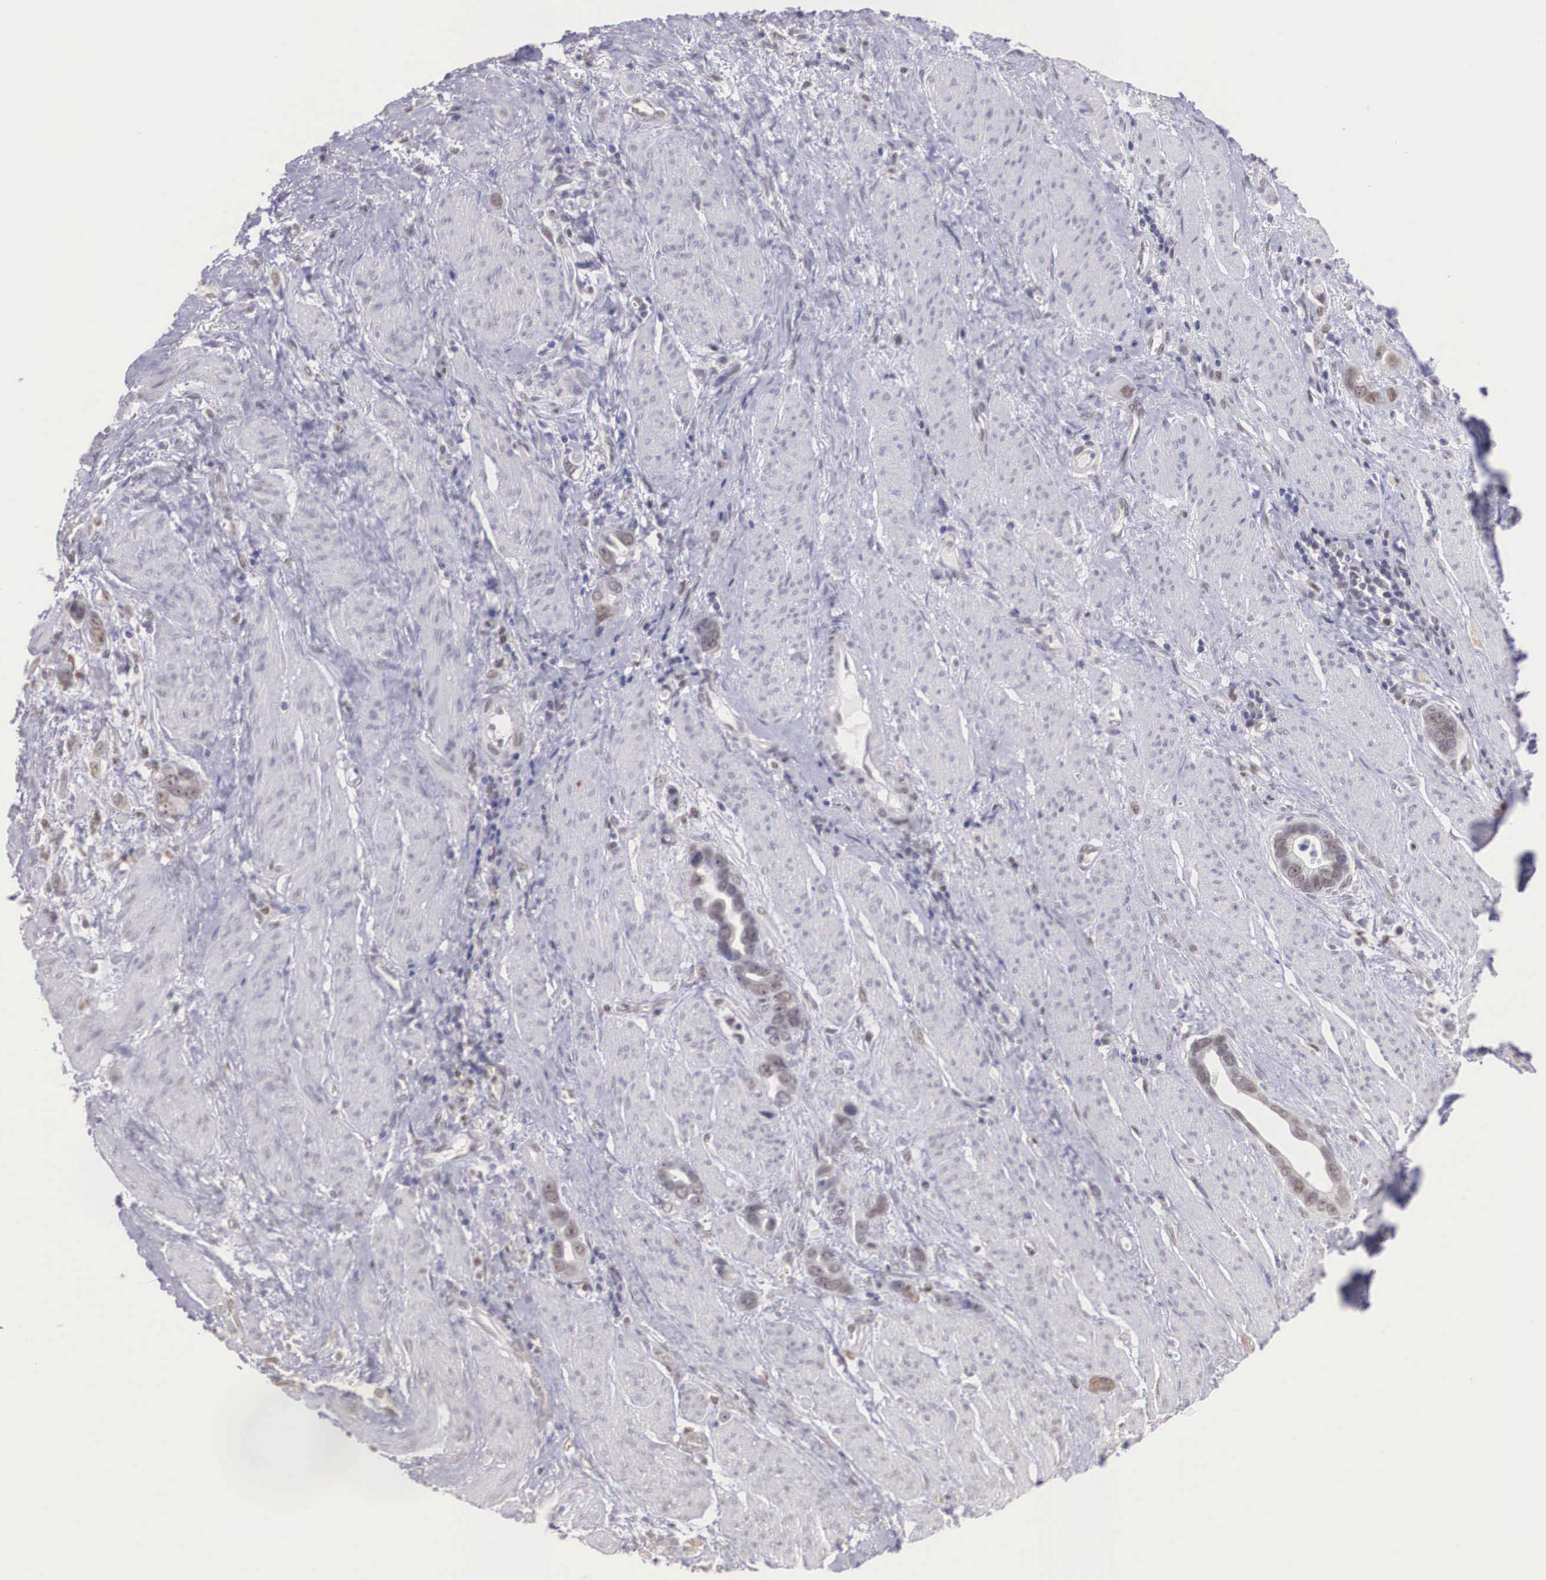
{"staining": {"intensity": "weak", "quantity": "25%-75%", "location": "nuclear"}, "tissue": "stomach cancer", "cell_type": "Tumor cells", "image_type": "cancer", "snomed": [{"axis": "morphology", "description": "Adenocarcinoma, NOS"}, {"axis": "topography", "description": "Stomach"}], "caption": "Protein staining of stomach adenocarcinoma tissue displays weak nuclear expression in about 25%-75% of tumor cells. (DAB = brown stain, brightfield microscopy at high magnification).", "gene": "ETV6", "patient": {"sex": "male", "age": 78}}